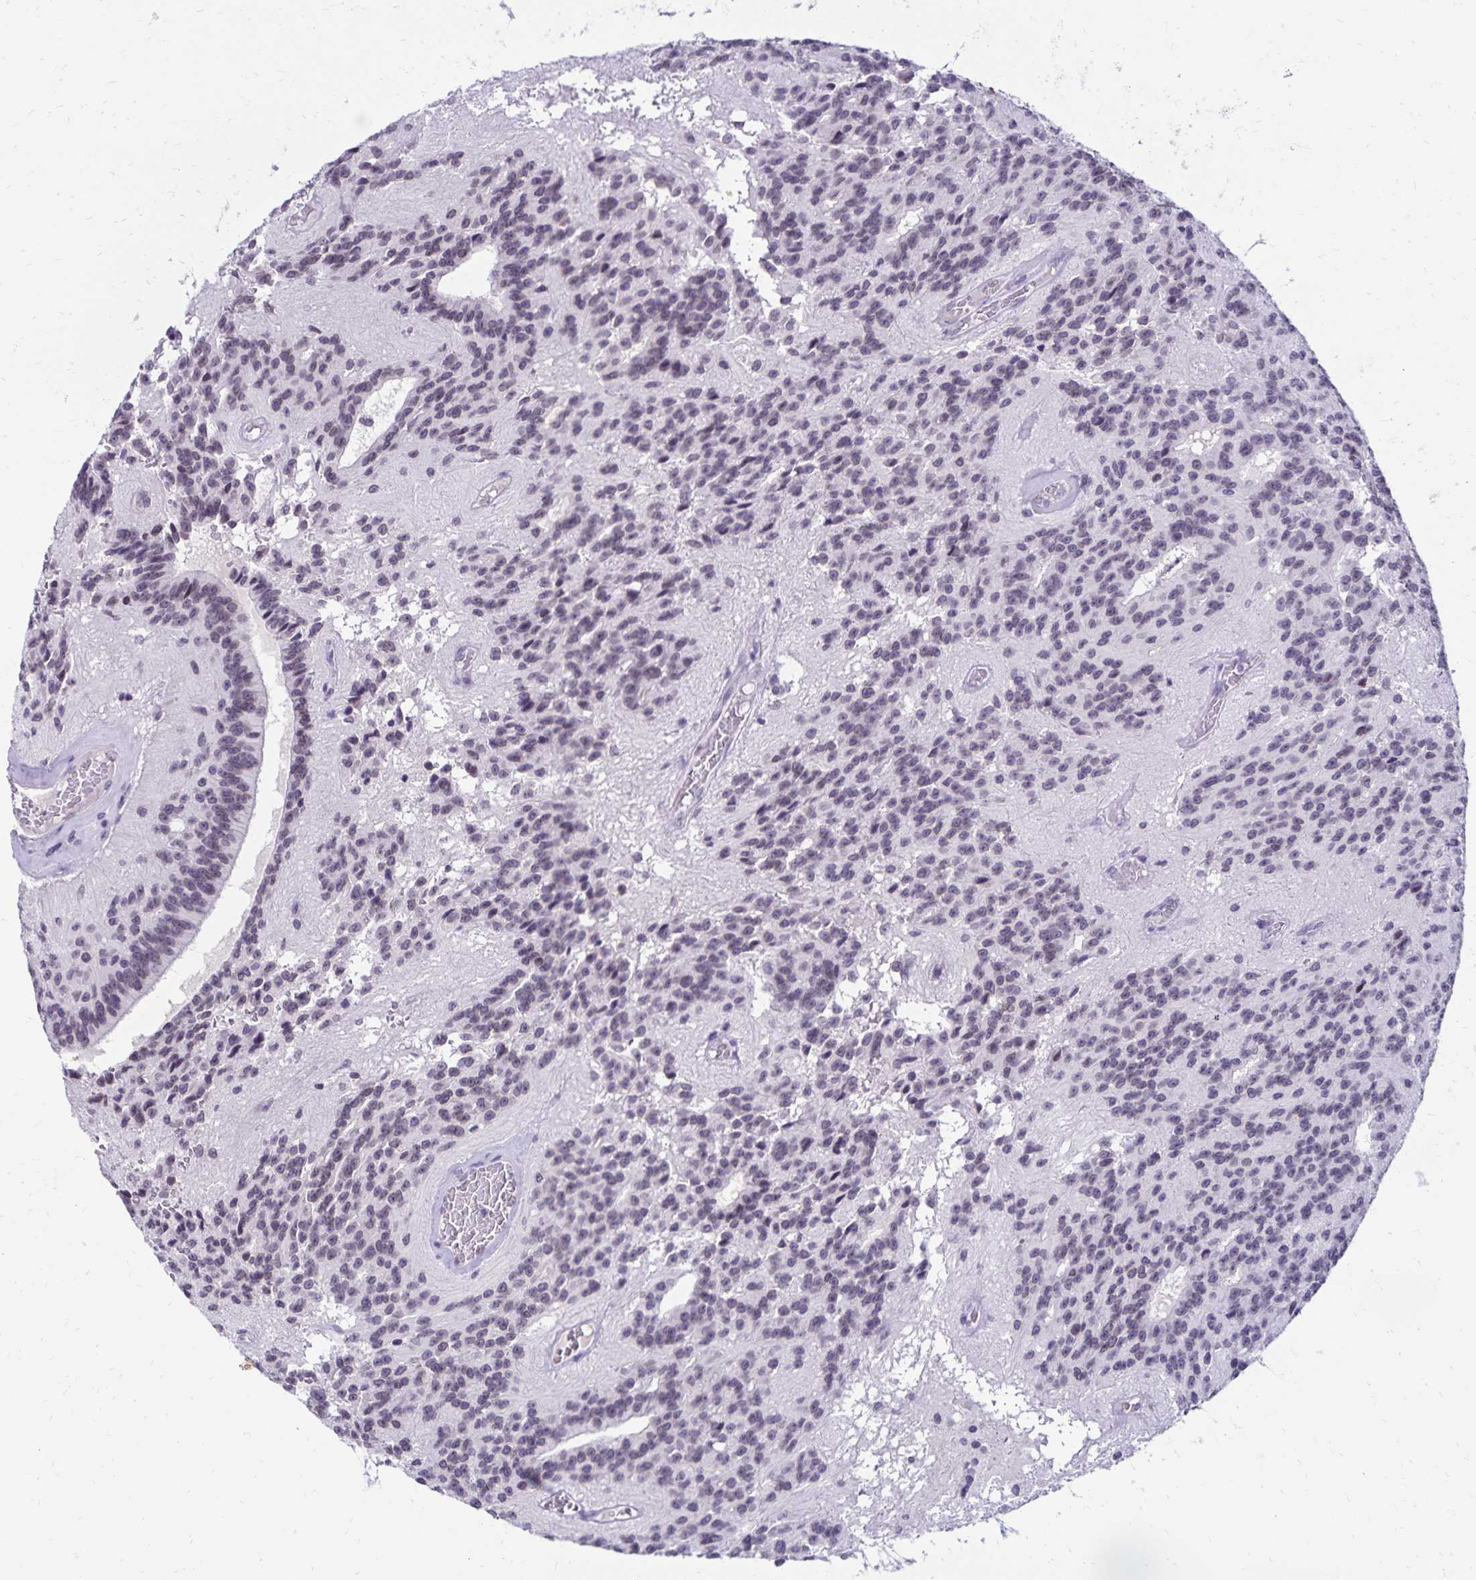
{"staining": {"intensity": "negative", "quantity": "none", "location": "none"}, "tissue": "glioma", "cell_type": "Tumor cells", "image_type": "cancer", "snomed": [{"axis": "morphology", "description": "Glioma, malignant, Low grade"}, {"axis": "topography", "description": "Brain"}], "caption": "Immunohistochemical staining of glioma shows no significant expression in tumor cells.", "gene": "FAM166C", "patient": {"sex": "male", "age": 31}}